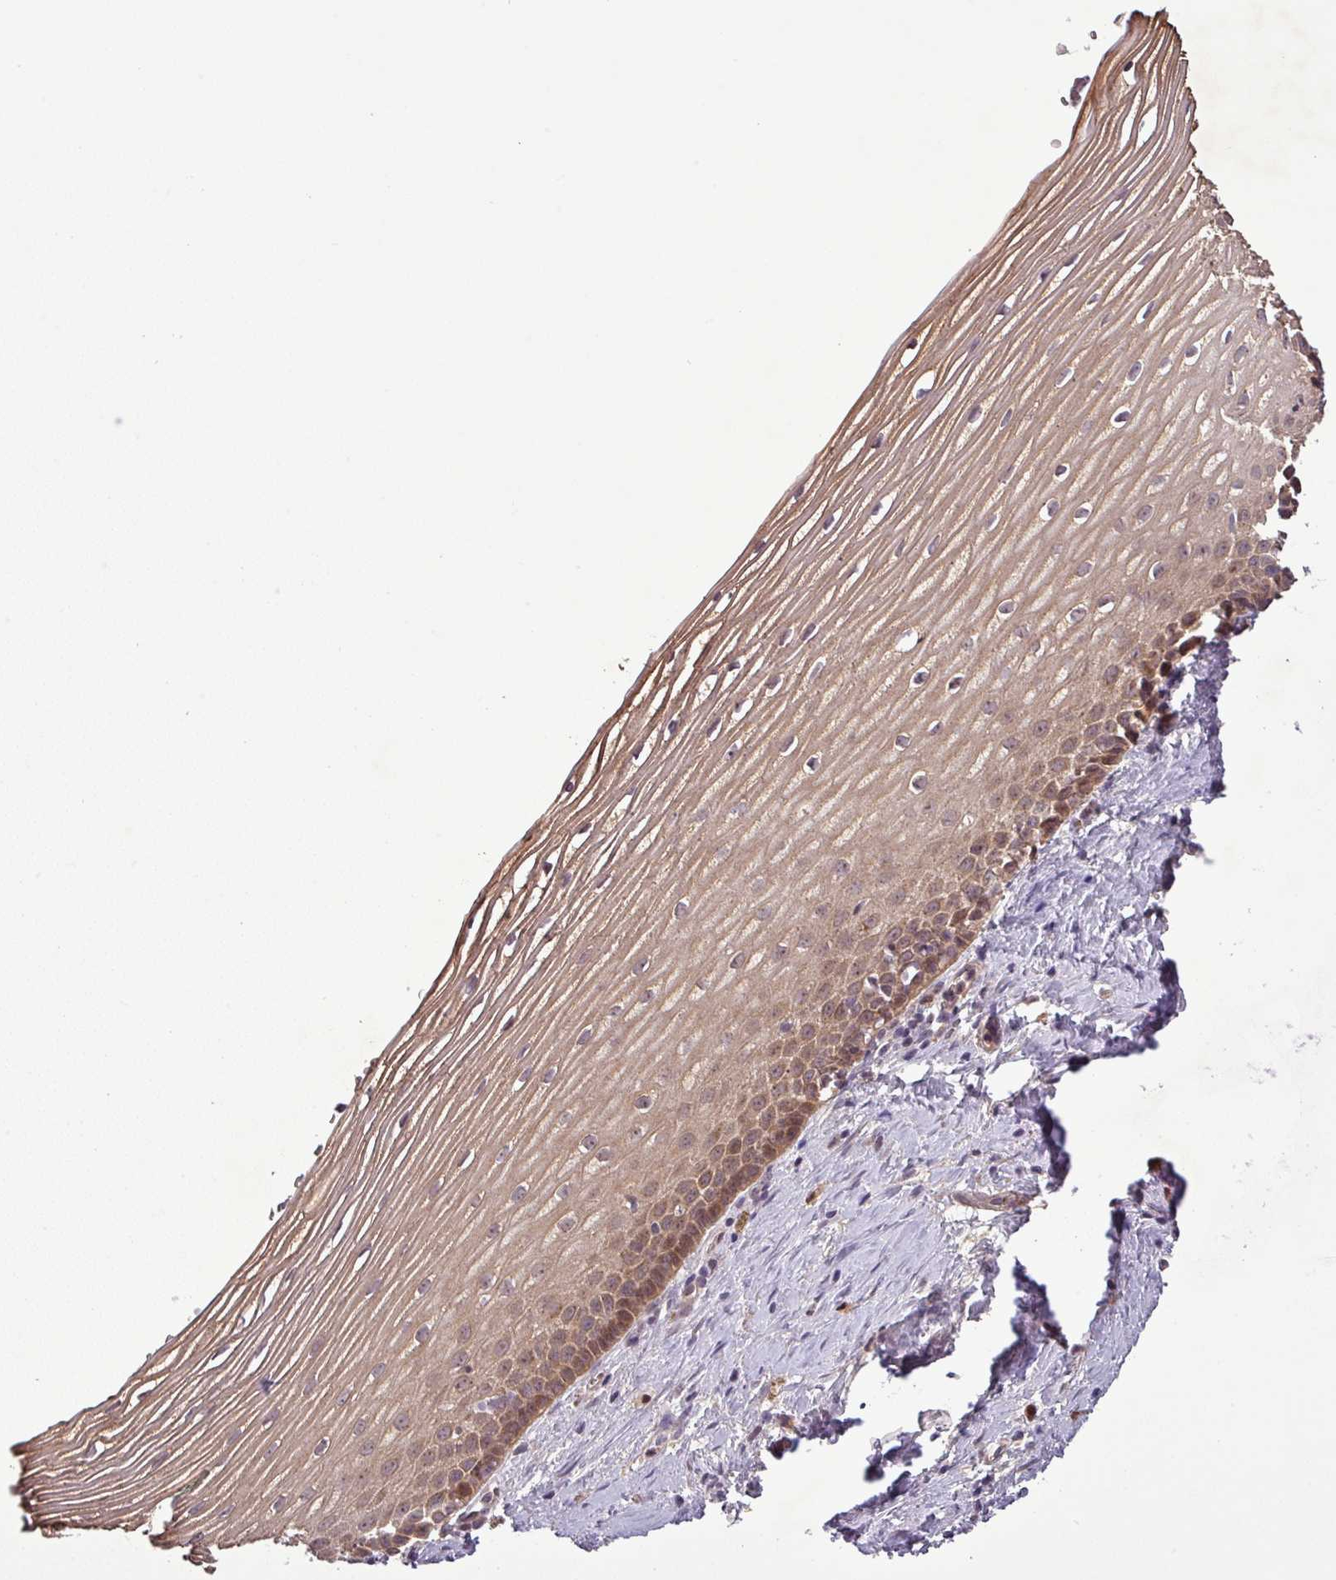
{"staining": {"intensity": "weak", "quantity": ">75%", "location": "cytoplasmic/membranous"}, "tissue": "cervix", "cell_type": "Glandular cells", "image_type": "normal", "snomed": [{"axis": "morphology", "description": "Normal tissue, NOS"}, {"axis": "topography", "description": "Cervix"}], "caption": "Cervix stained with DAB (3,3'-diaminobenzidine) IHC displays low levels of weak cytoplasmic/membranous expression in approximately >75% of glandular cells.", "gene": "PCDH1", "patient": {"sex": "female", "age": 47}}